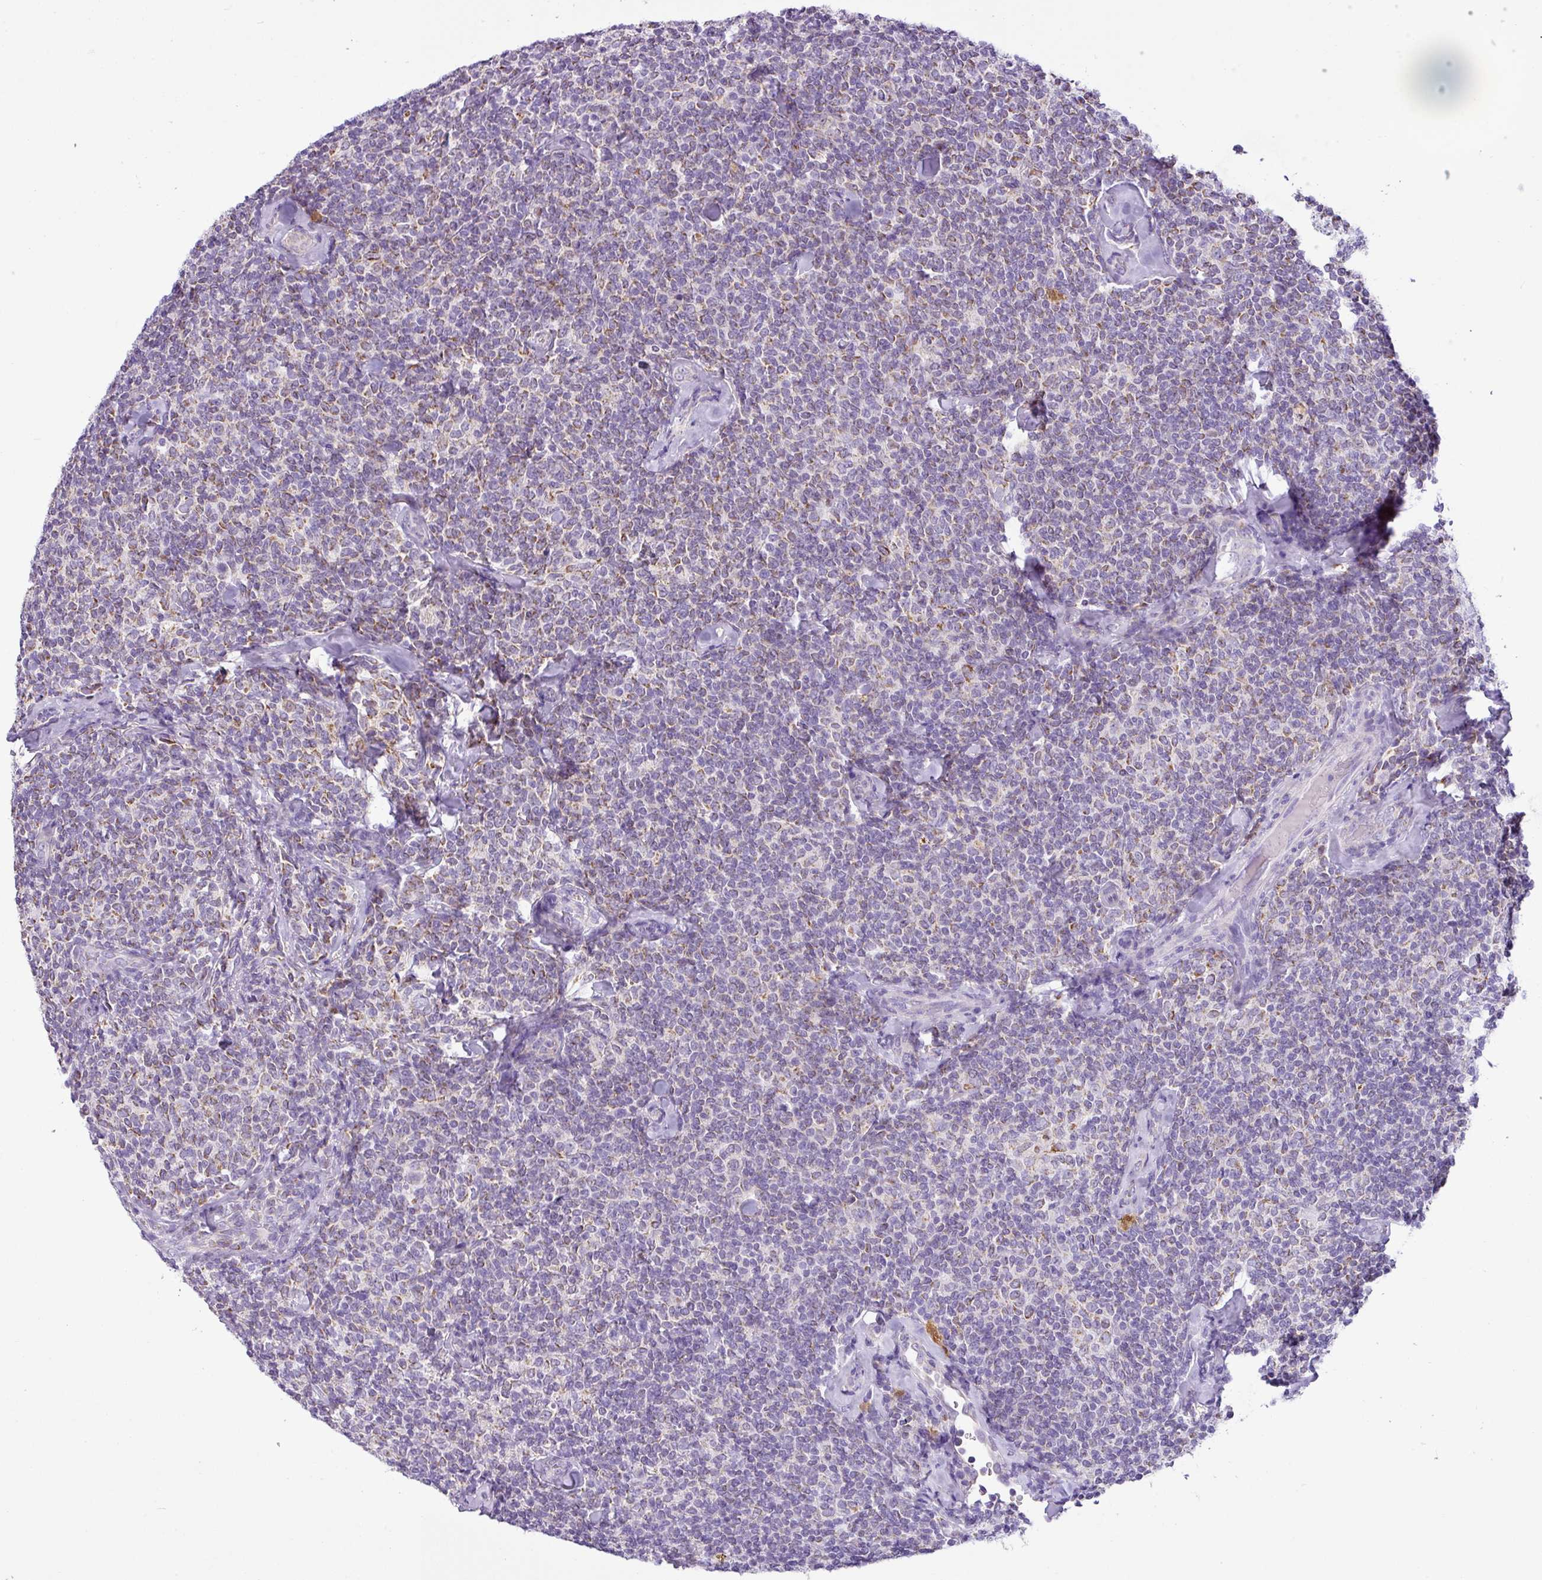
{"staining": {"intensity": "moderate", "quantity": "<25%", "location": "cytoplasmic/membranous"}, "tissue": "lymphoma", "cell_type": "Tumor cells", "image_type": "cancer", "snomed": [{"axis": "morphology", "description": "Malignant lymphoma, non-Hodgkin's type, Low grade"}, {"axis": "topography", "description": "Lymph node"}], "caption": "Lymphoma tissue shows moderate cytoplasmic/membranous expression in approximately <25% of tumor cells", "gene": "HMCN2", "patient": {"sex": "female", "age": 56}}